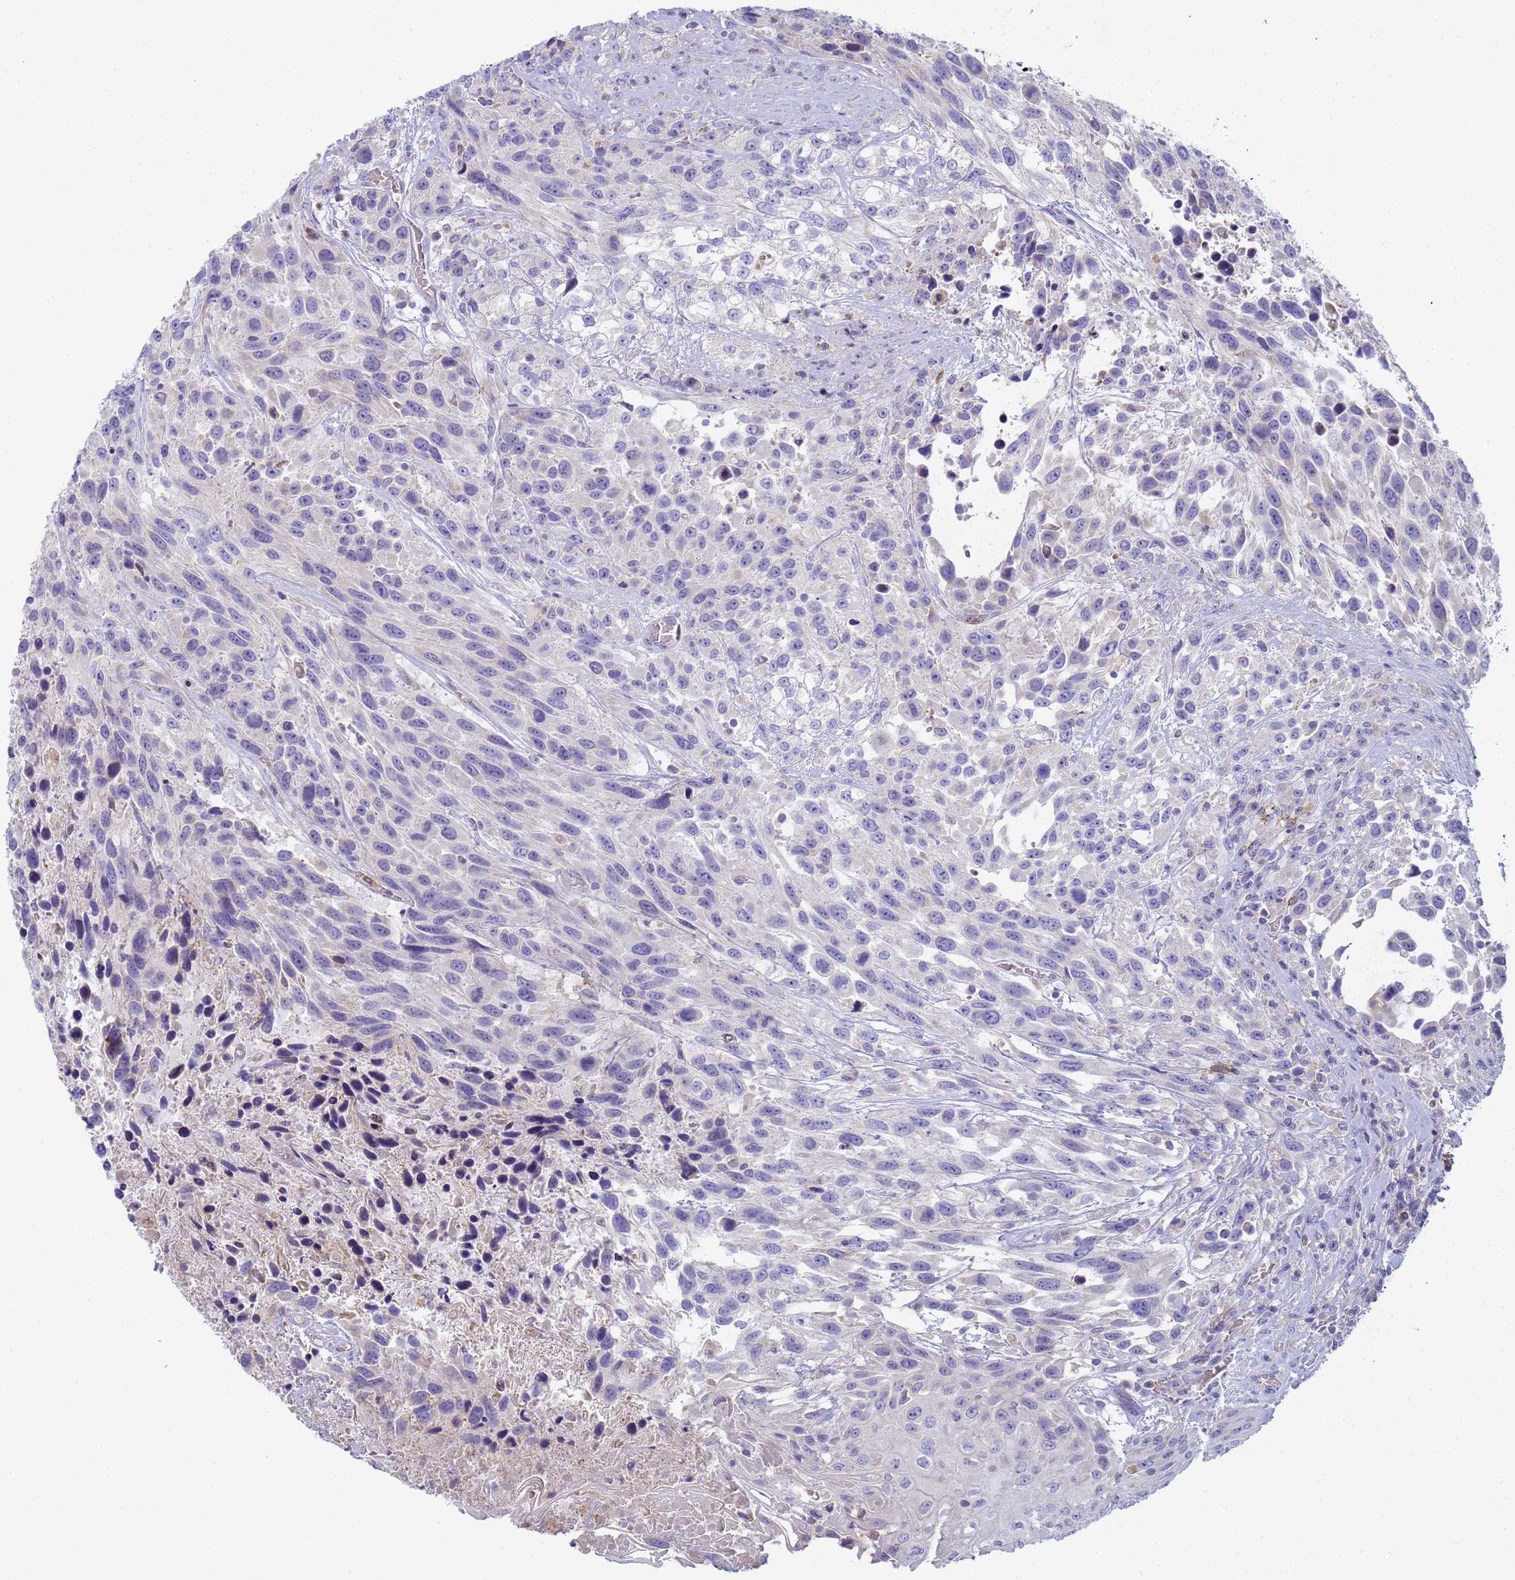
{"staining": {"intensity": "negative", "quantity": "none", "location": "none"}, "tissue": "urothelial cancer", "cell_type": "Tumor cells", "image_type": "cancer", "snomed": [{"axis": "morphology", "description": "Urothelial carcinoma, High grade"}, {"axis": "topography", "description": "Urinary bladder"}], "caption": "Tumor cells are negative for protein expression in human urothelial carcinoma (high-grade).", "gene": "CR1", "patient": {"sex": "female", "age": 70}}